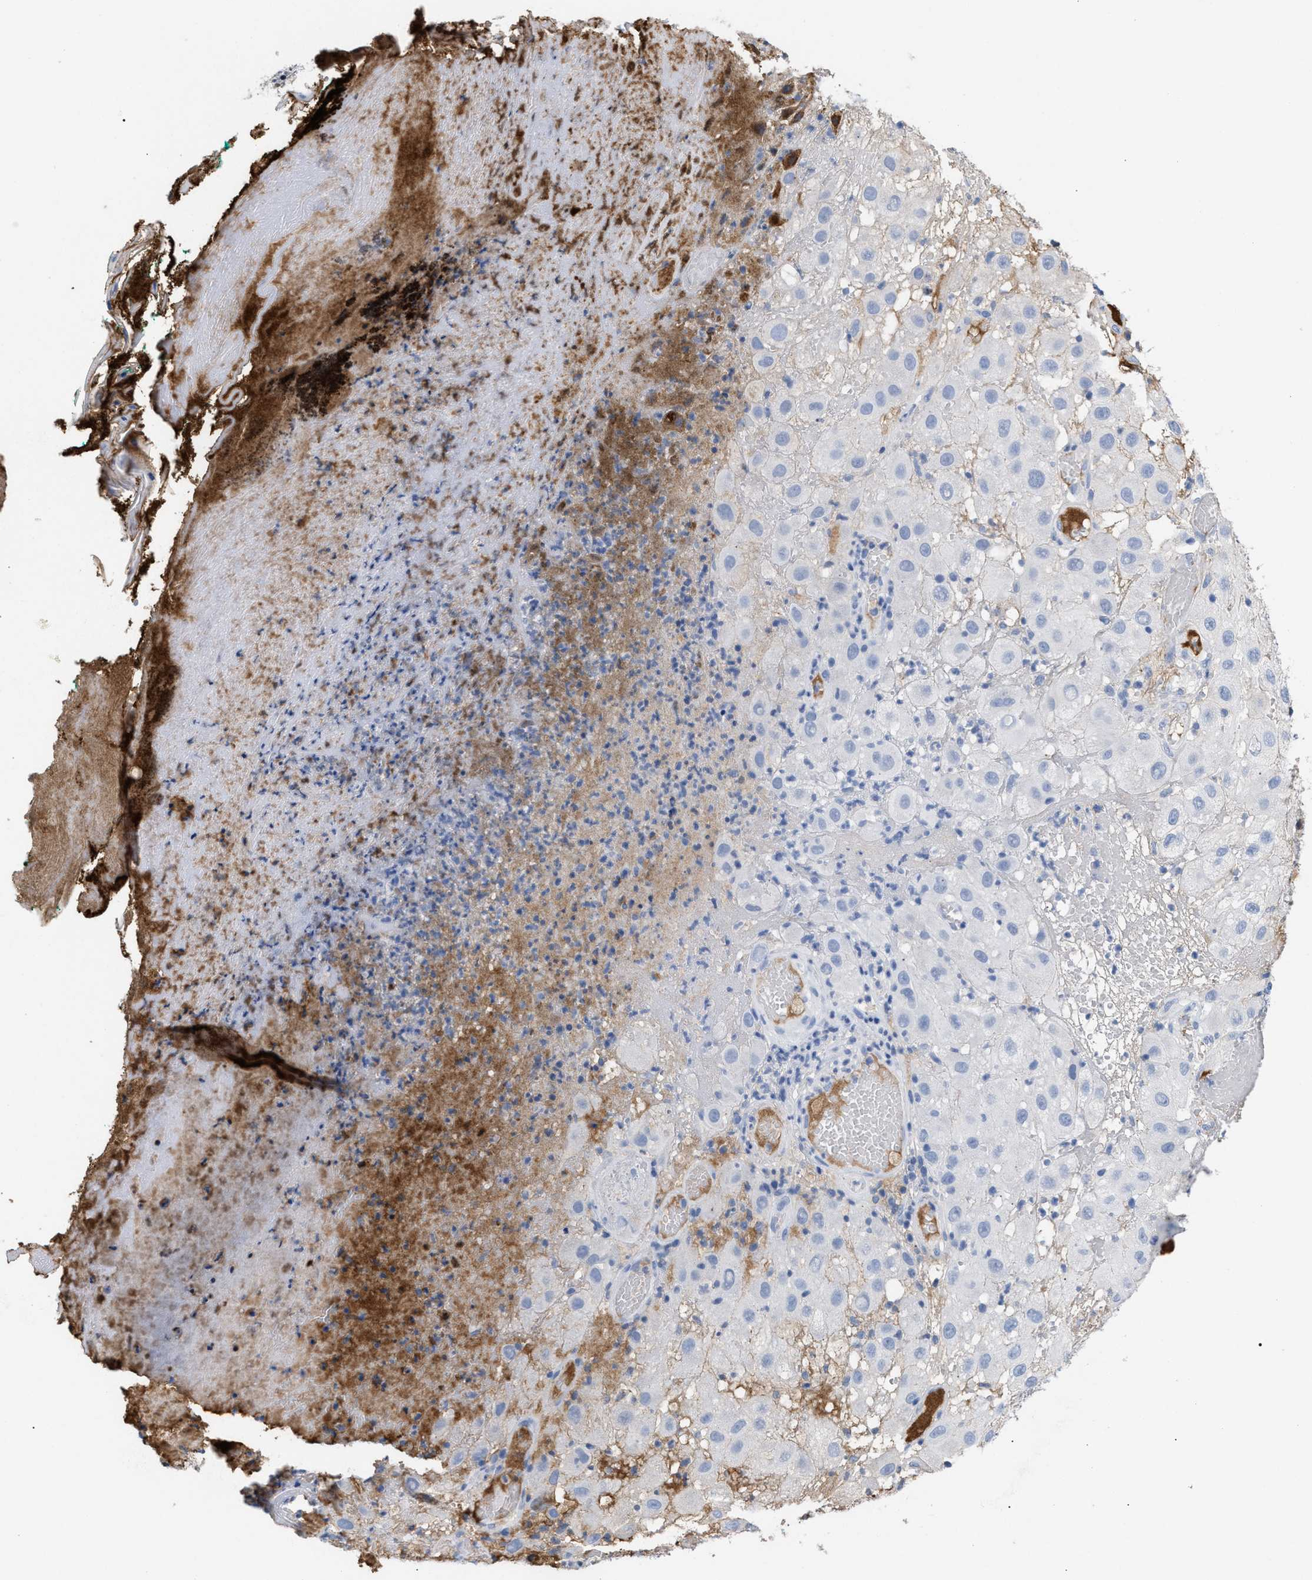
{"staining": {"intensity": "negative", "quantity": "none", "location": "none"}, "tissue": "melanoma", "cell_type": "Tumor cells", "image_type": "cancer", "snomed": [{"axis": "morphology", "description": "Malignant melanoma, NOS"}, {"axis": "topography", "description": "Skin"}], "caption": "The IHC micrograph has no significant positivity in tumor cells of melanoma tissue. (DAB IHC, high magnification).", "gene": "APOH", "patient": {"sex": "female", "age": 81}}